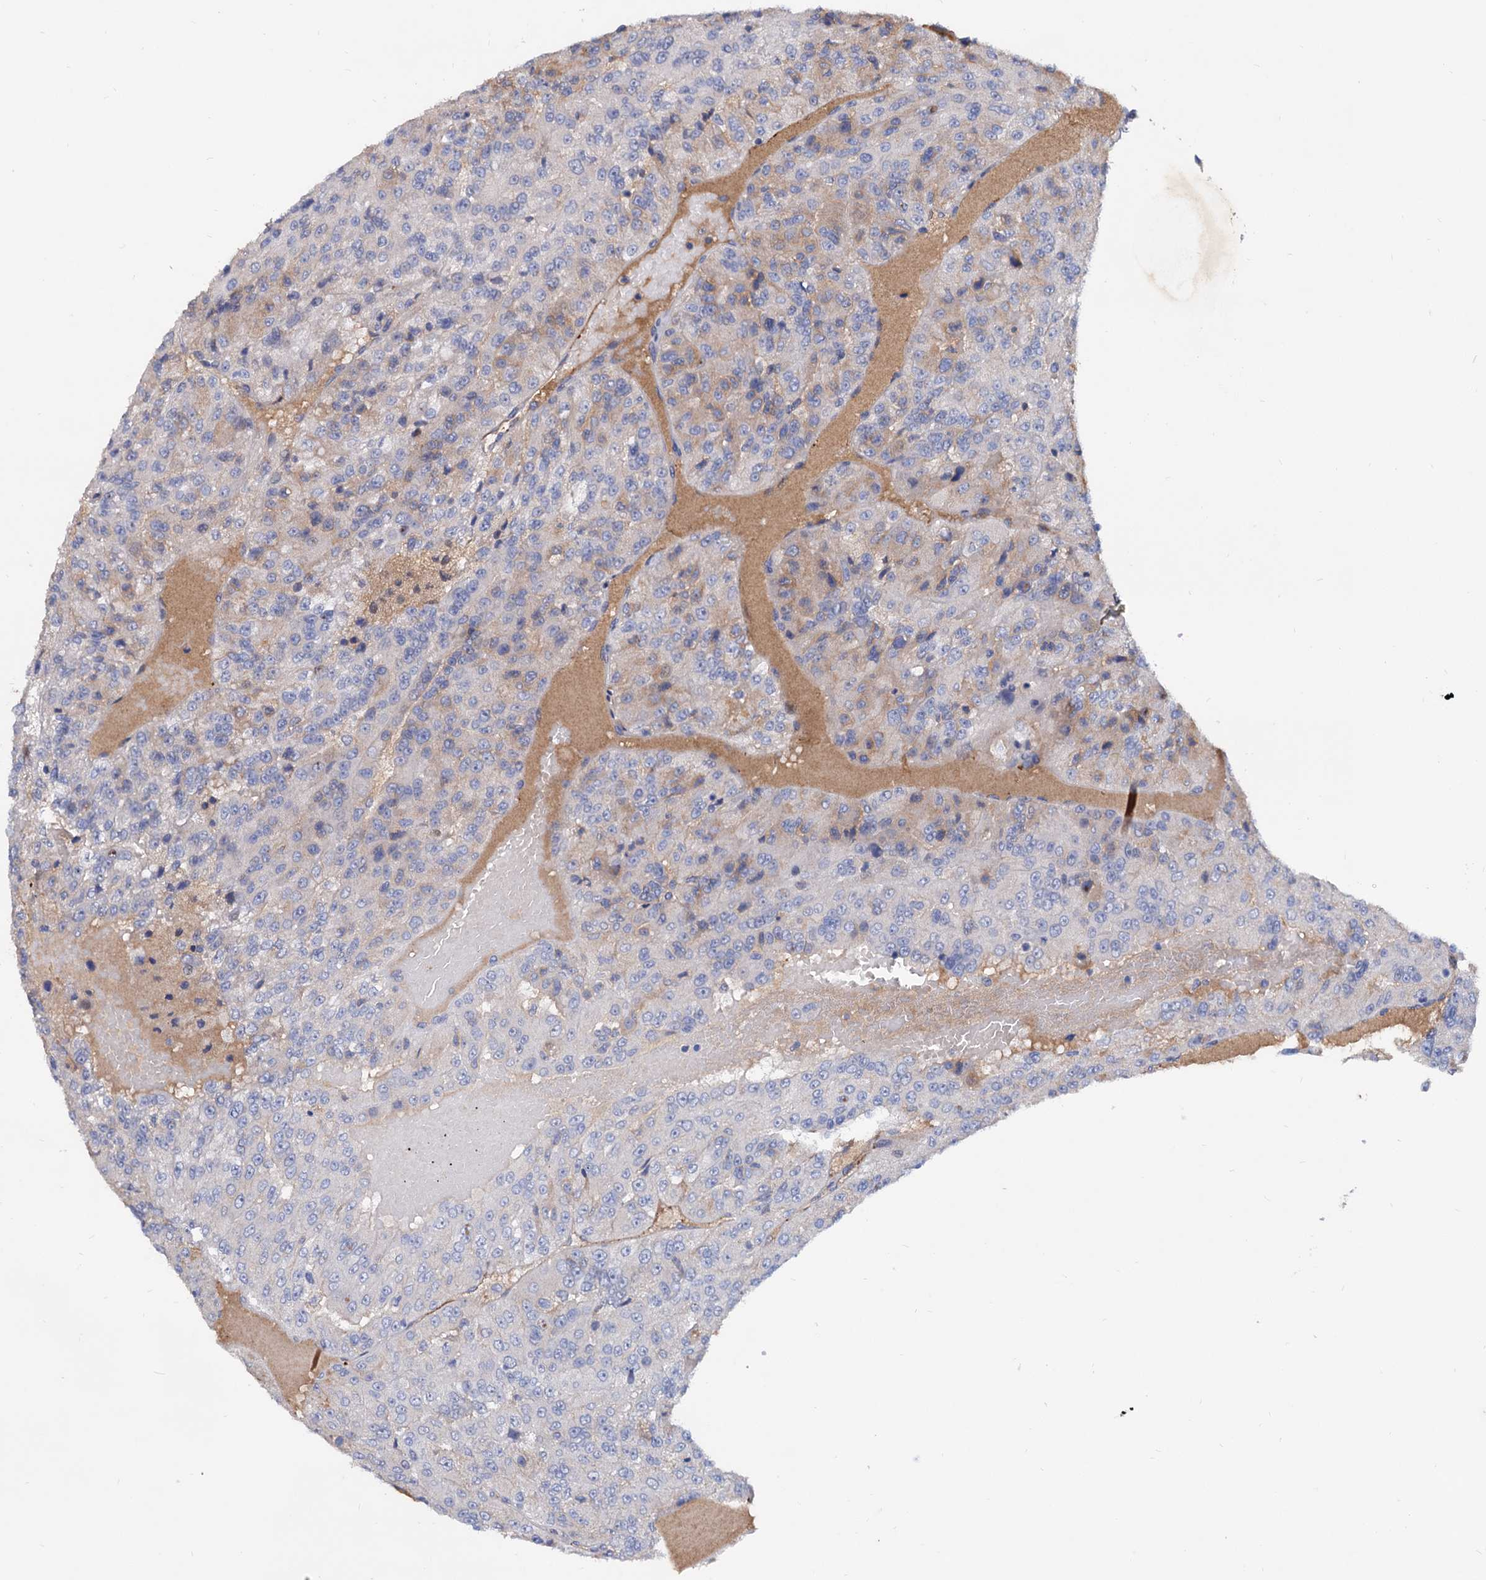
{"staining": {"intensity": "negative", "quantity": "none", "location": "none"}, "tissue": "renal cancer", "cell_type": "Tumor cells", "image_type": "cancer", "snomed": [{"axis": "morphology", "description": "Adenocarcinoma, NOS"}, {"axis": "topography", "description": "Kidney"}], "caption": "This is an immunohistochemistry image of human renal cancer (adenocarcinoma). There is no staining in tumor cells.", "gene": "NPAS4", "patient": {"sex": "female", "age": 63}}